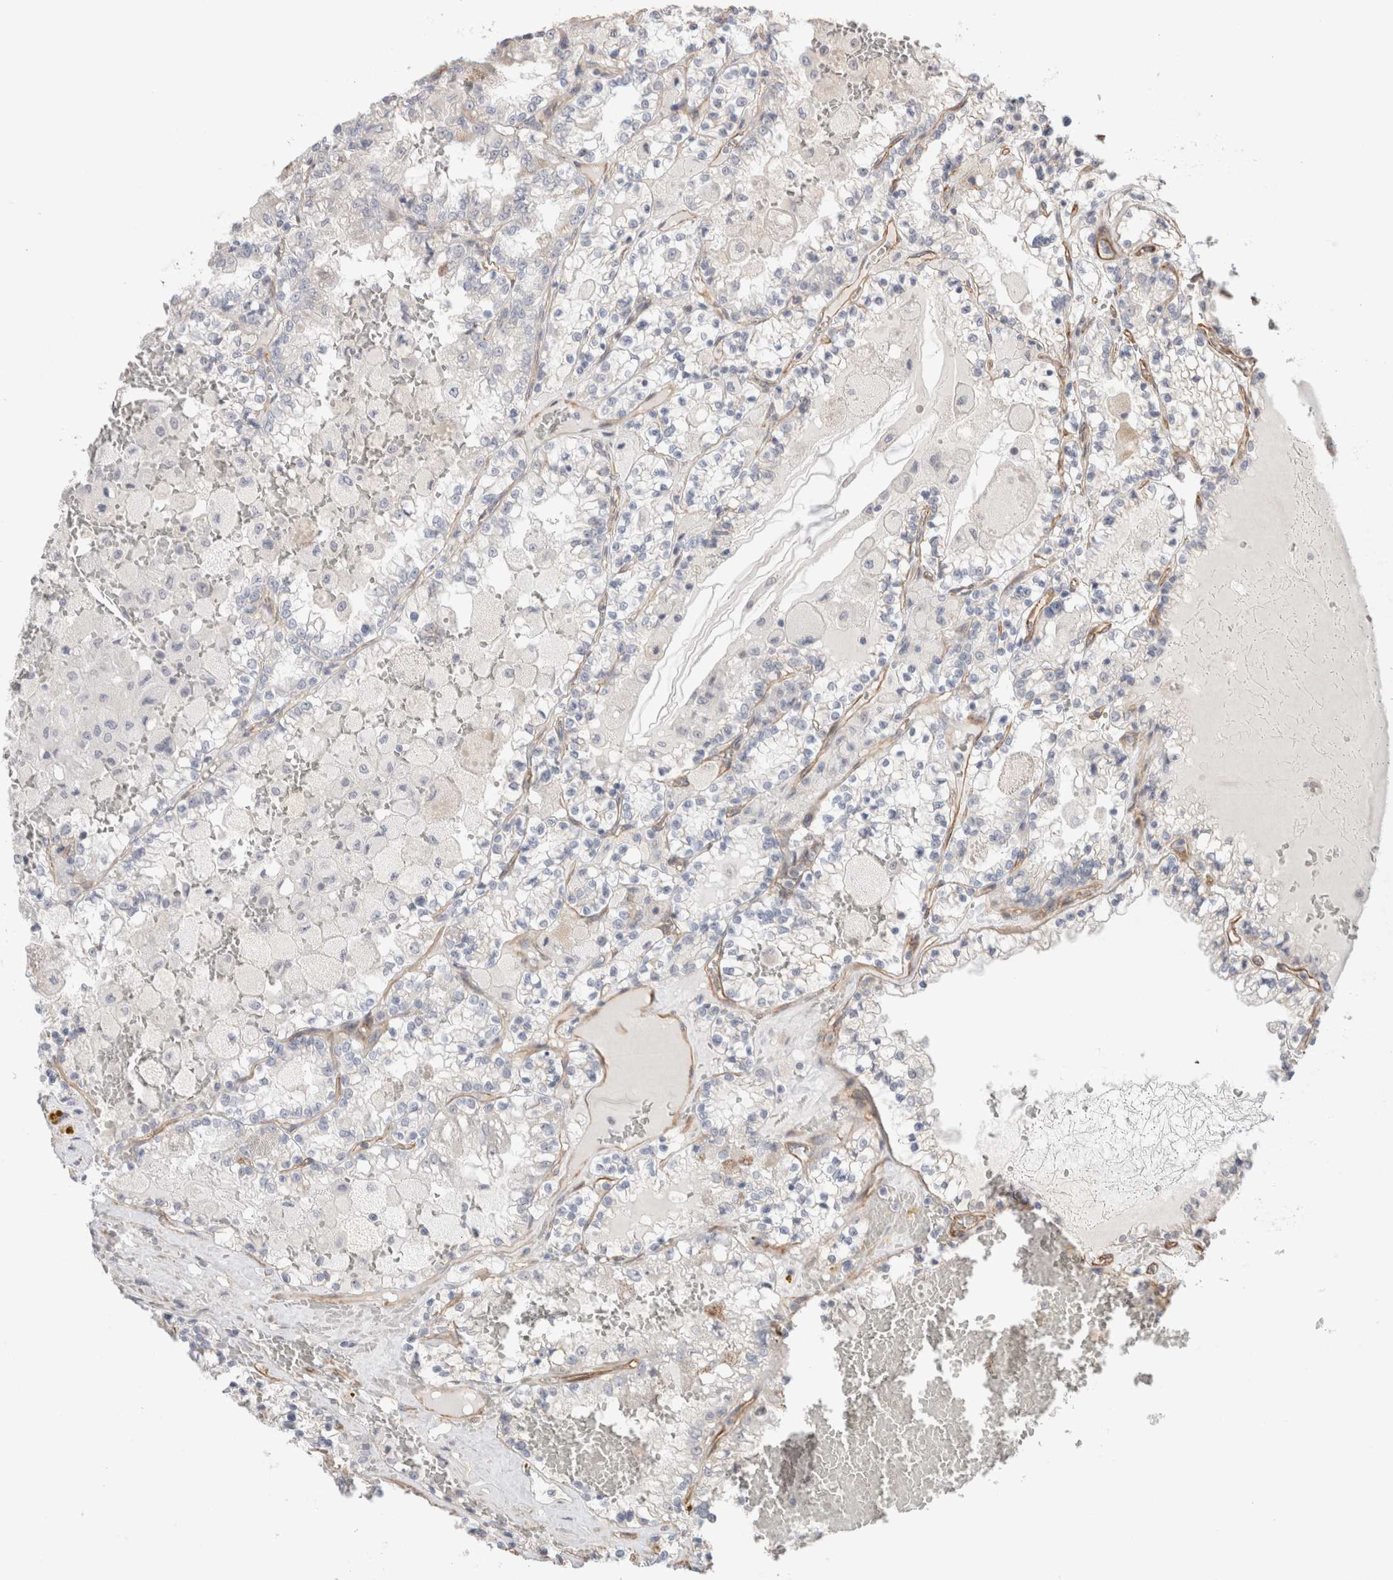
{"staining": {"intensity": "negative", "quantity": "none", "location": "none"}, "tissue": "renal cancer", "cell_type": "Tumor cells", "image_type": "cancer", "snomed": [{"axis": "morphology", "description": "Adenocarcinoma, NOS"}, {"axis": "topography", "description": "Kidney"}], "caption": "Image shows no significant protein positivity in tumor cells of renal cancer. (Brightfield microscopy of DAB IHC at high magnification).", "gene": "CAAP1", "patient": {"sex": "female", "age": 56}}